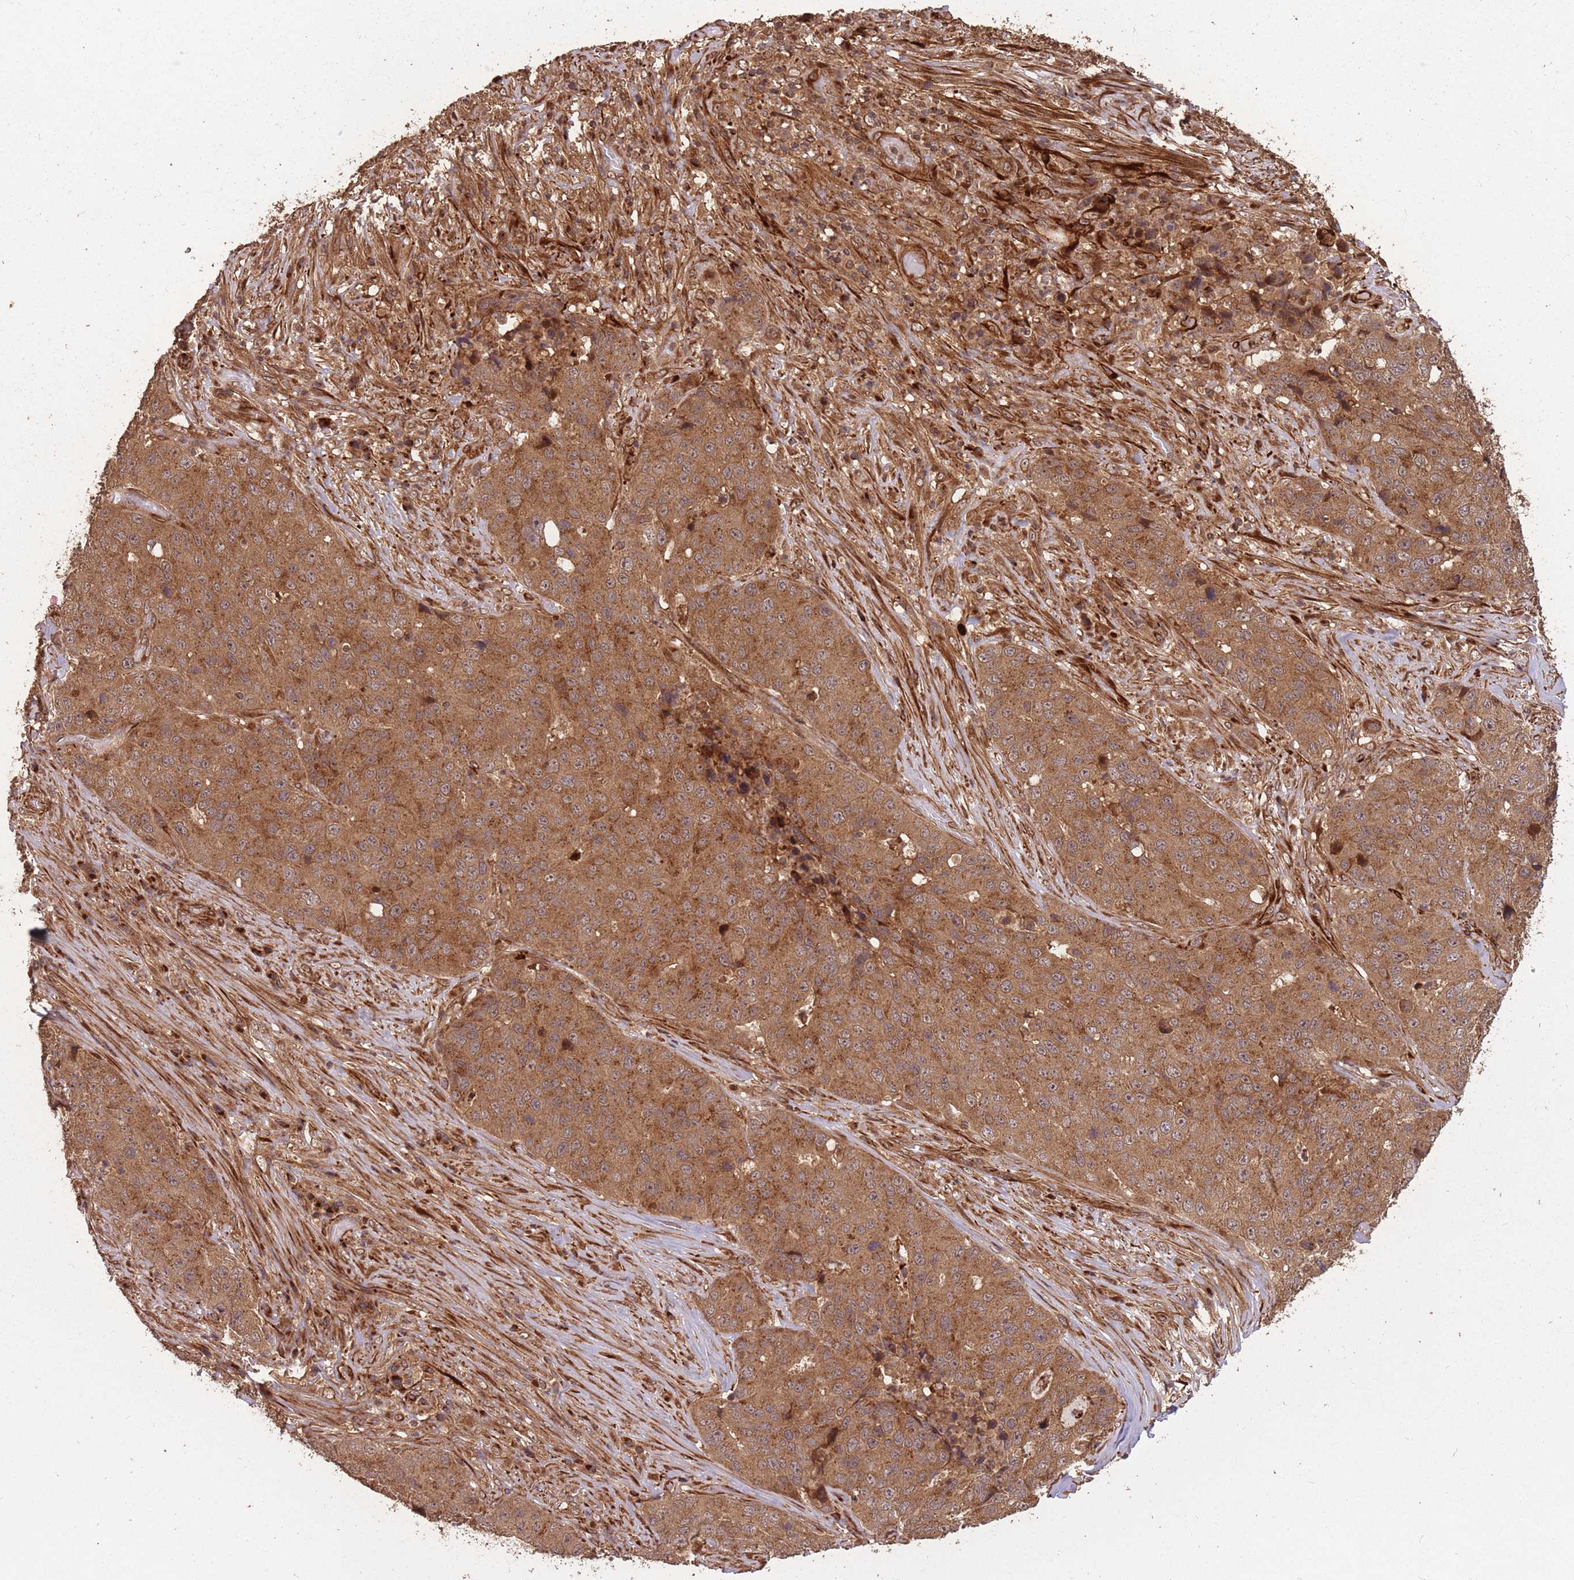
{"staining": {"intensity": "strong", "quantity": ">75%", "location": "cytoplasmic/membranous"}, "tissue": "stomach cancer", "cell_type": "Tumor cells", "image_type": "cancer", "snomed": [{"axis": "morphology", "description": "Adenocarcinoma, NOS"}, {"axis": "topography", "description": "Stomach"}], "caption": "A histopathology image of stomach cancer stained for a protein reveals strong cytoplasmic/membranous brown staining in tumor cells.", "gene": "ERBB3", "patient": {"sex": "male", "age": 71}}